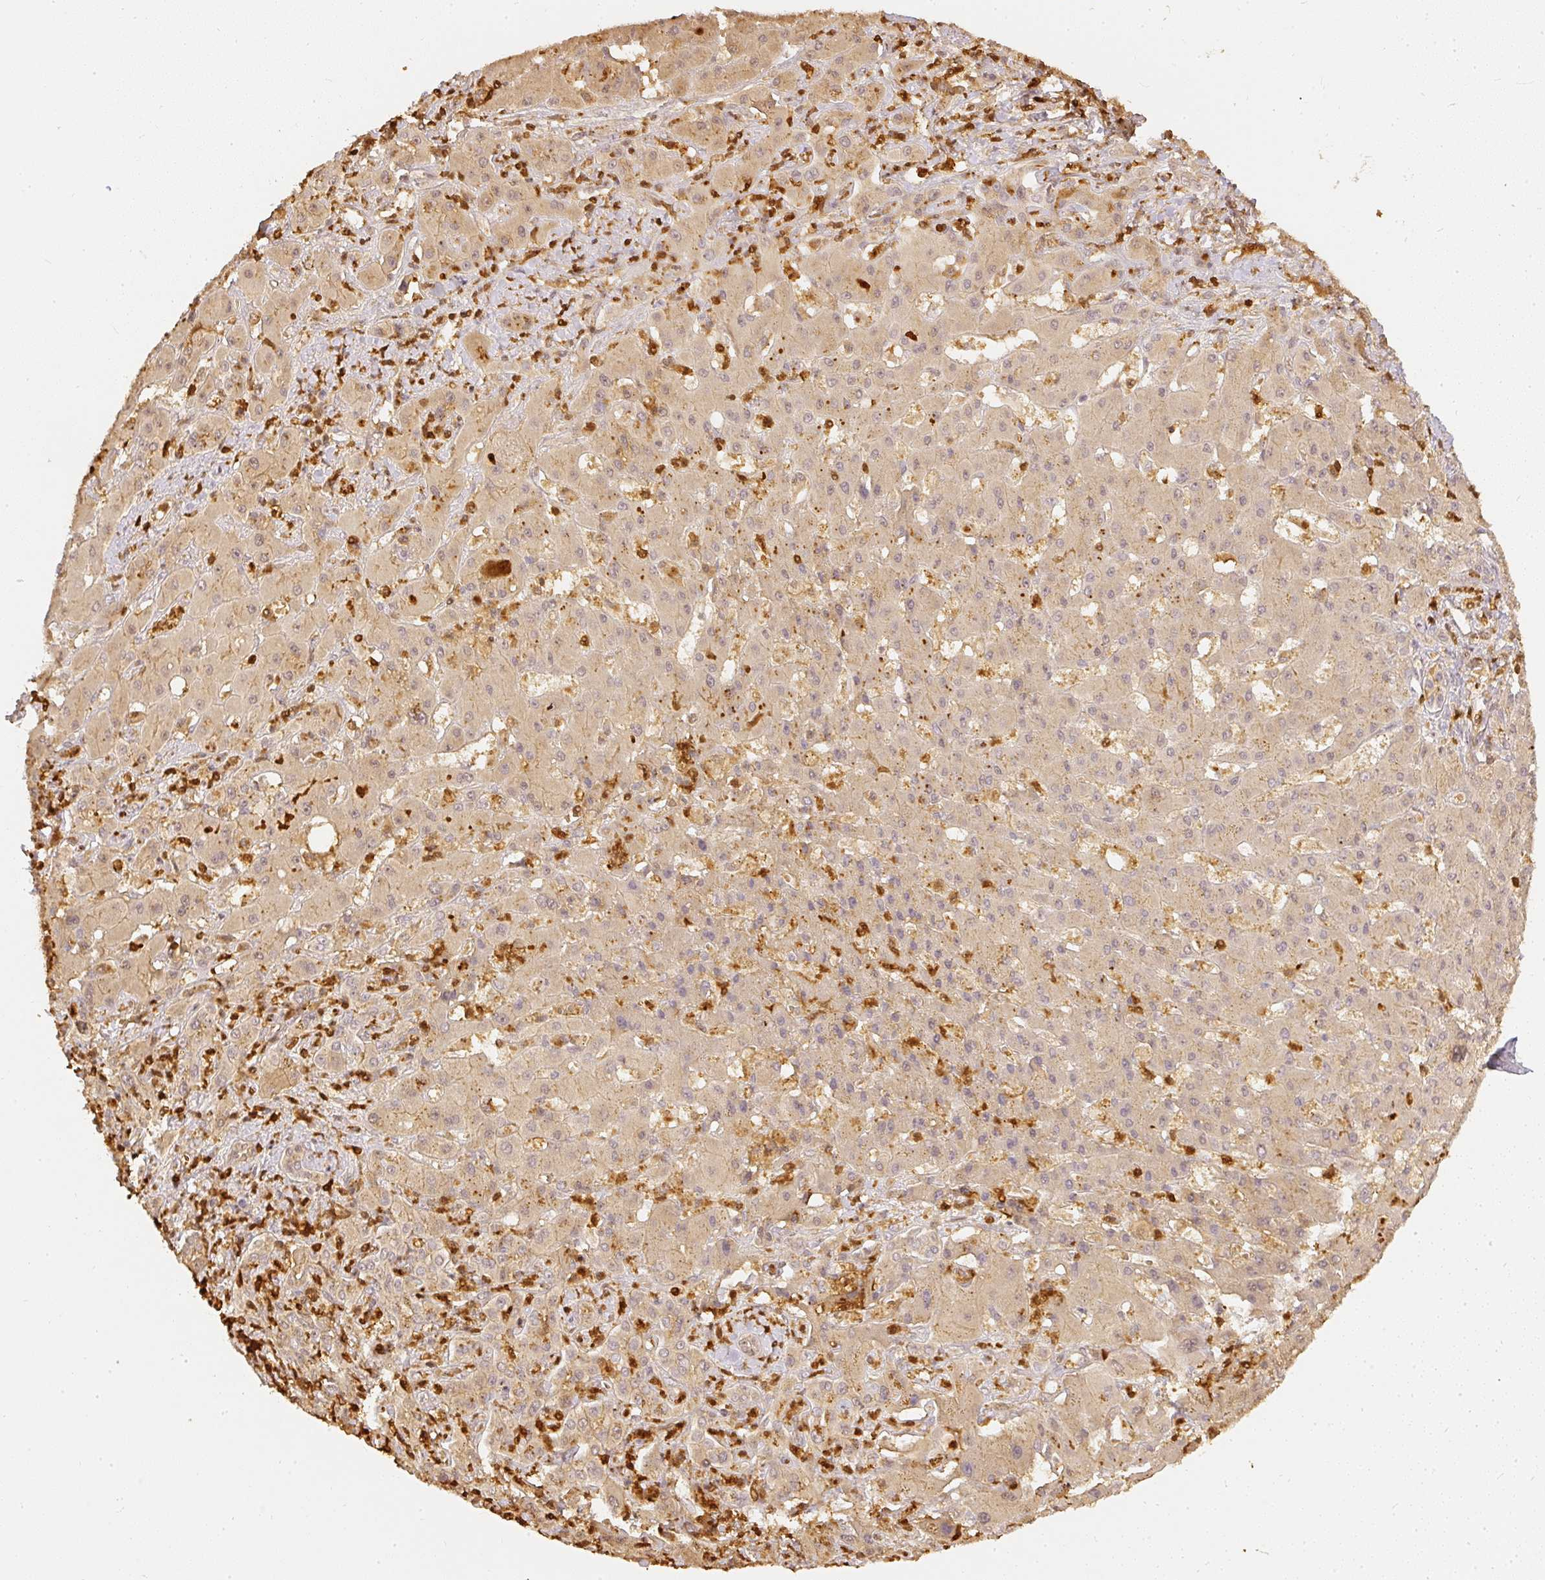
{"staining": {"intensity": "weak", "quantity": "<25%", "location": "cytoplasmic/membranous"}, "tissue": "liver cancer", "cell_type": "Tumor cells", "image_type": "cancer", "snomed": [{"axis": "morphology", "description": "Cholangiocarcinoma"}, {"axis": "topography", "description": "Liver"}], "caption": "This micrograph is of liver cancer stained with immunohistochemistry to label a protein in brown with the nuclei are counter-stained blue. There is no staining in tumor cells.", "gene": "PFN1", "patient": {"sex": "male", "age": 67}}